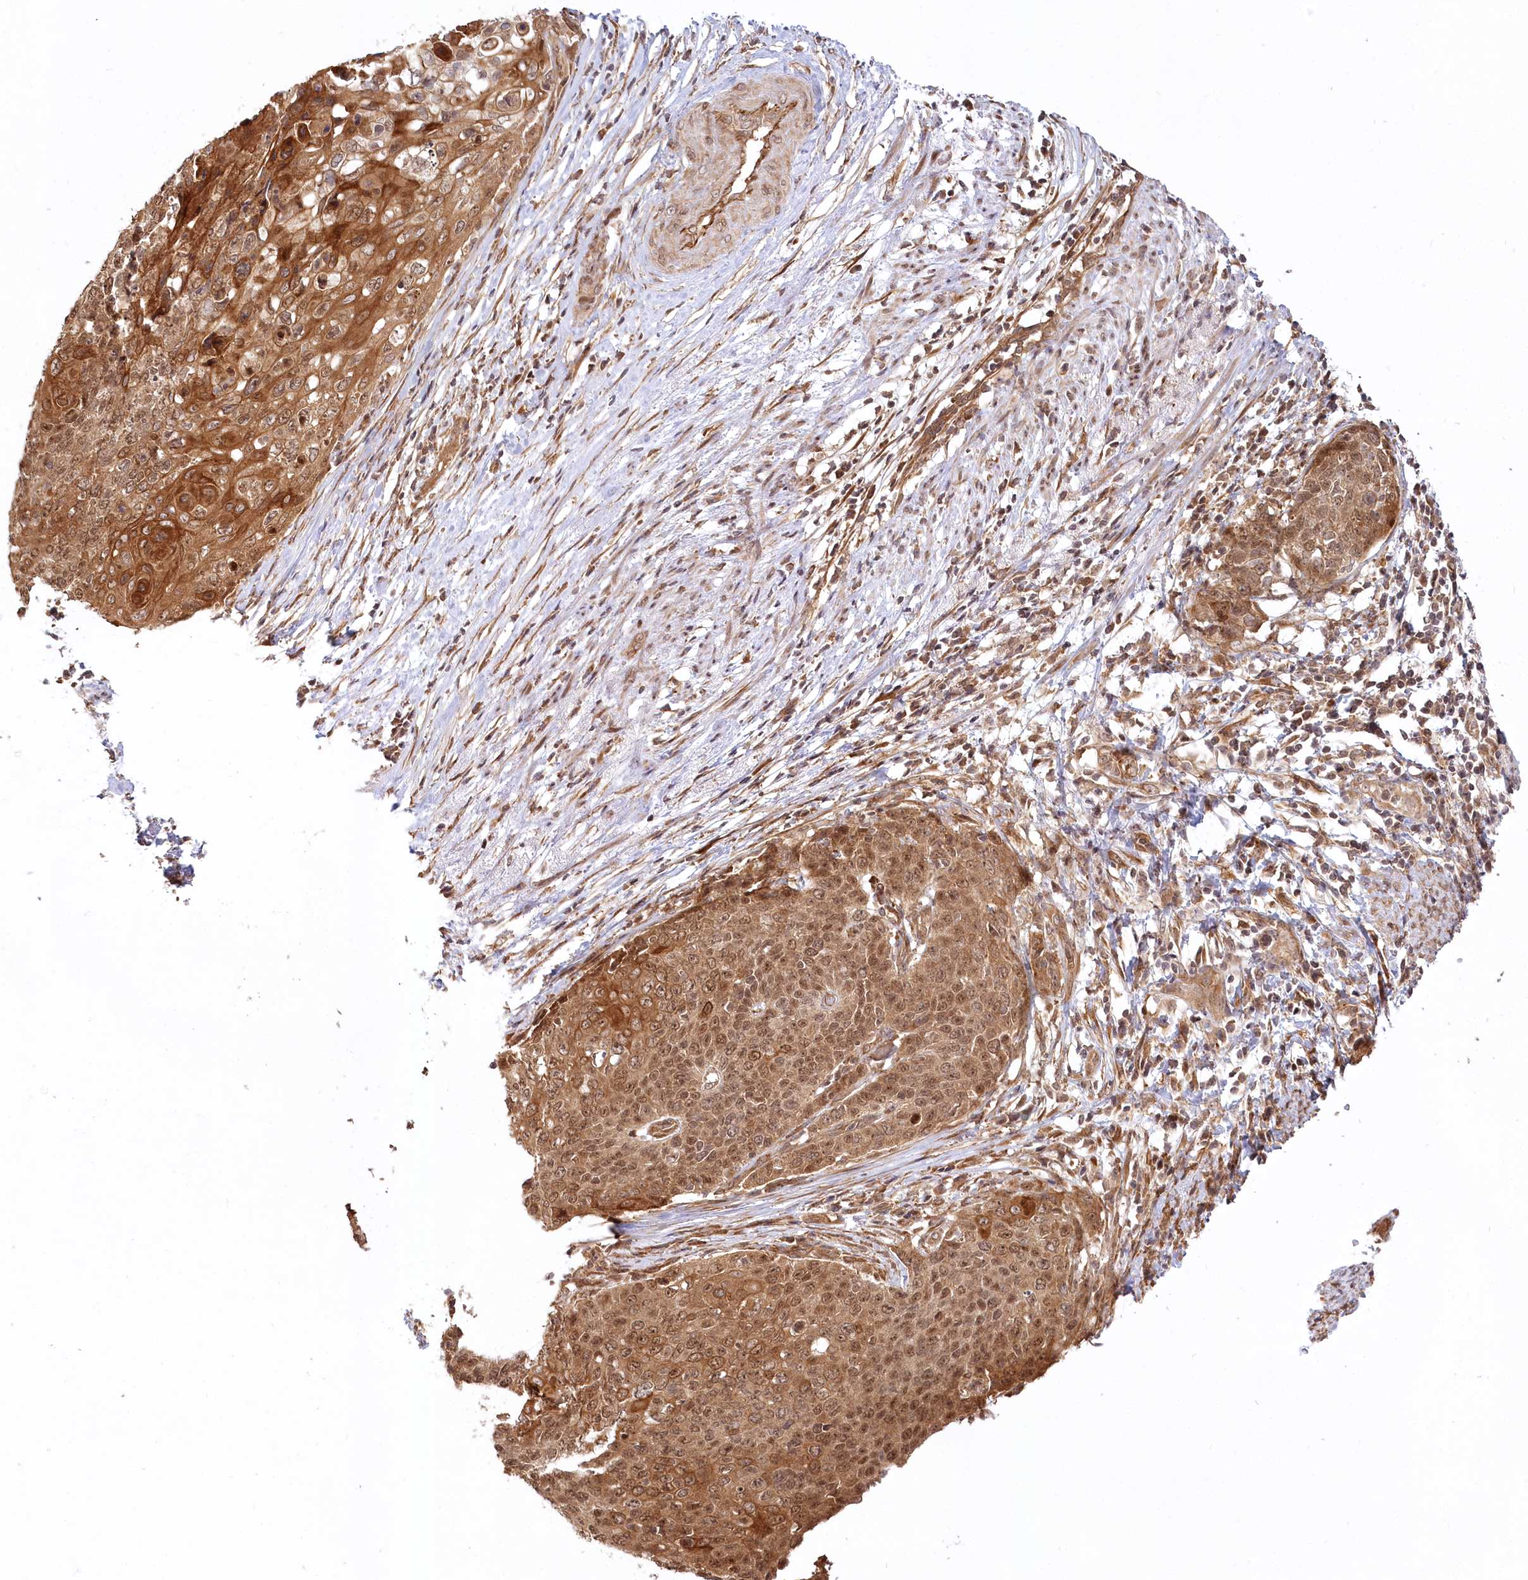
{"staining": {"intensity": "strong", "quantity": ">75%", "location": "cytoplasmic/membranous,nuclear"}, "tissue": "cervical cancer", "cell_type": "Tumor cells", "image_type": "cancer", "snomed": [{"axis": "morphology", "description": "Squamous cell carcinoma, NOS"}, {"axis": "topography", "description": "Cervix"}], "caption": "Tumor cells reveal high levels of strong cytoplasmic/membranous and nuclear expression in approximately >75% of cells in cervical squamous cell carcinoma.", "gene": "CEP70", "patient": {"sex": "female", "age": 39}}